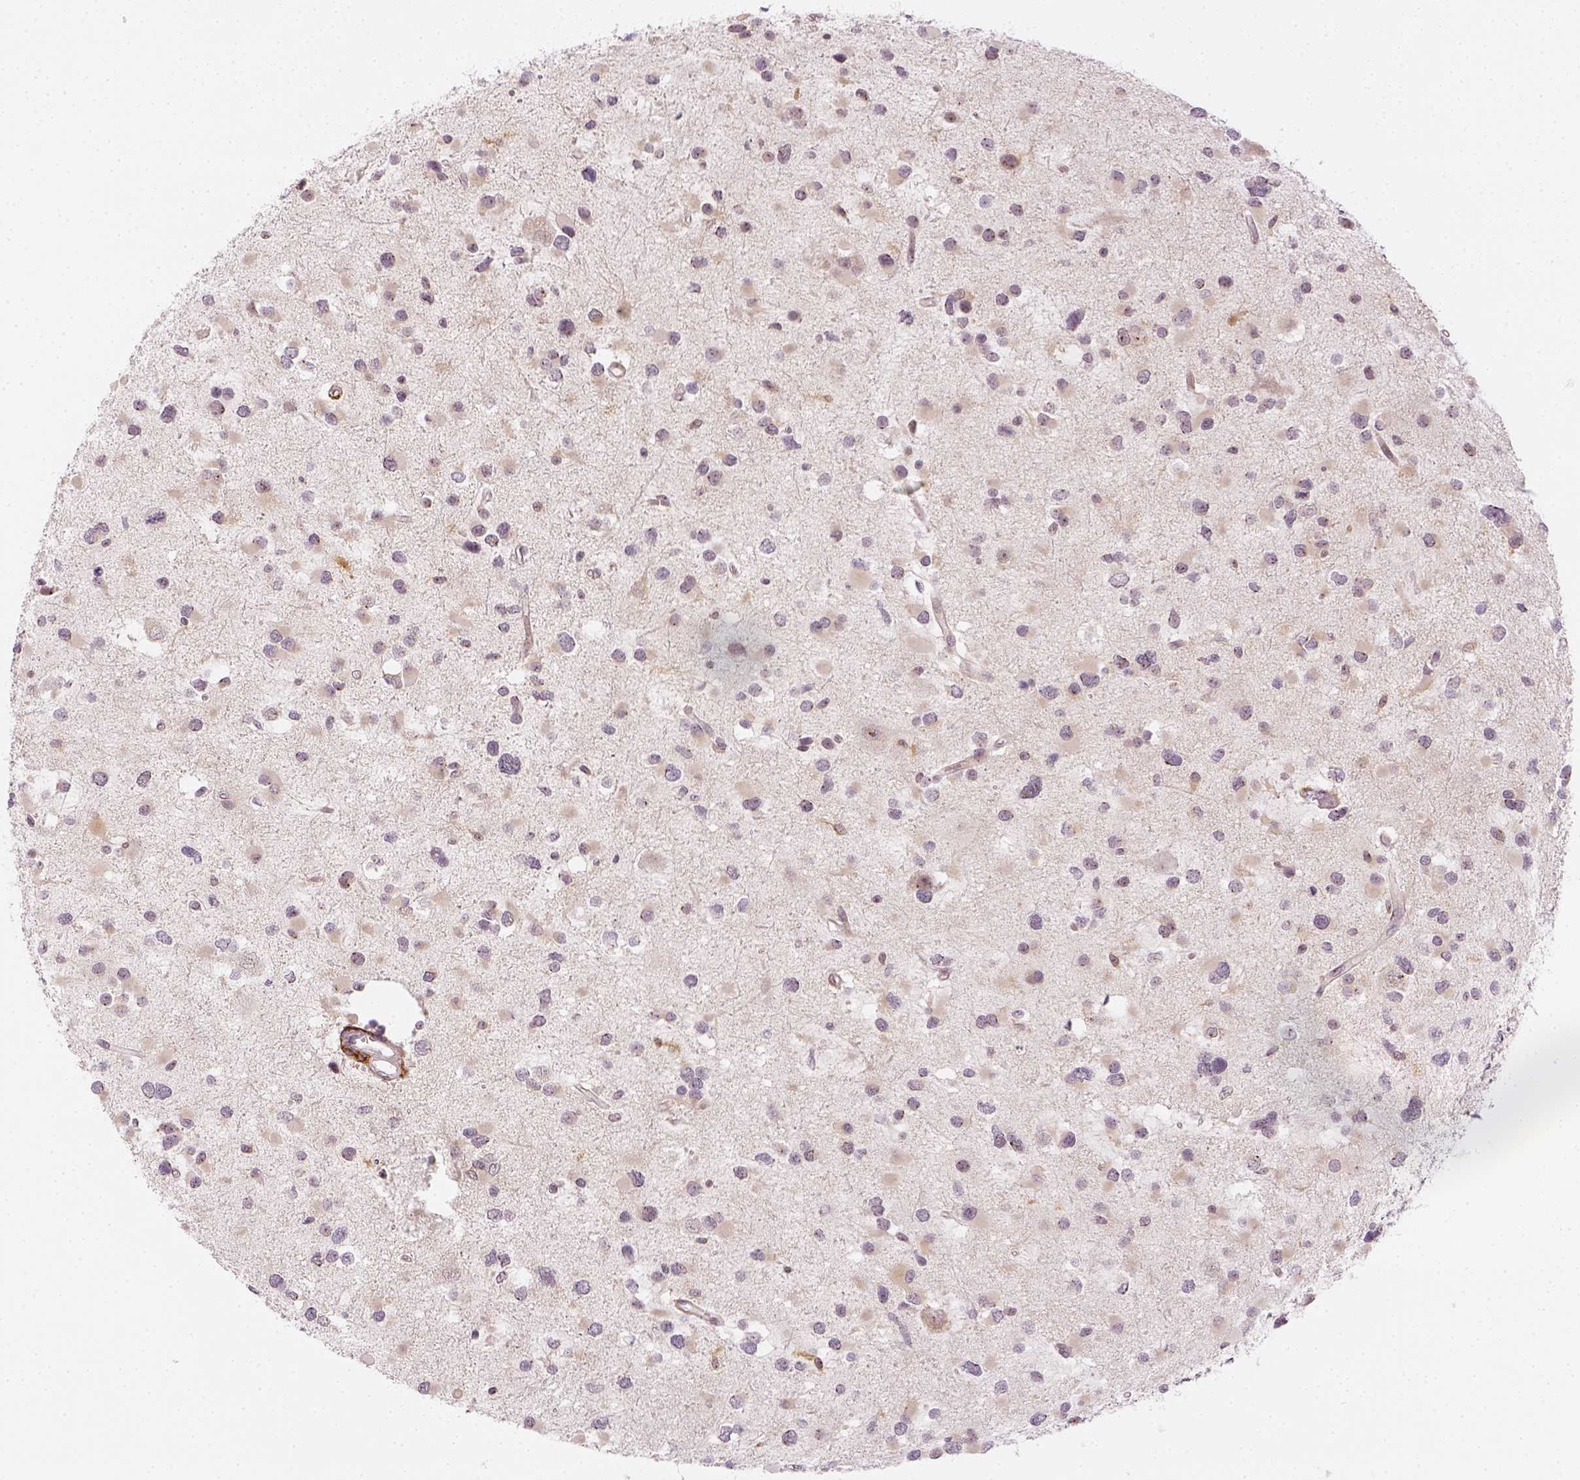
{"staining": {"intensity": "negative", "quantity": "none", "location": "none"}, "tissue": "glioma", "cell_type": "Tumor cells", "image_type": "cancer", "snomed": [{"axis": "morphology", "description": "Glioma, malignant, Low grade"}, {"axis": "topography", "description": "Brain"}], "caption": "There is no significant expression in tumor cells of glioma. Nuclei are stained in blue.", "gene": "CD14", "patient": {"sex": "female", "age": 32}}